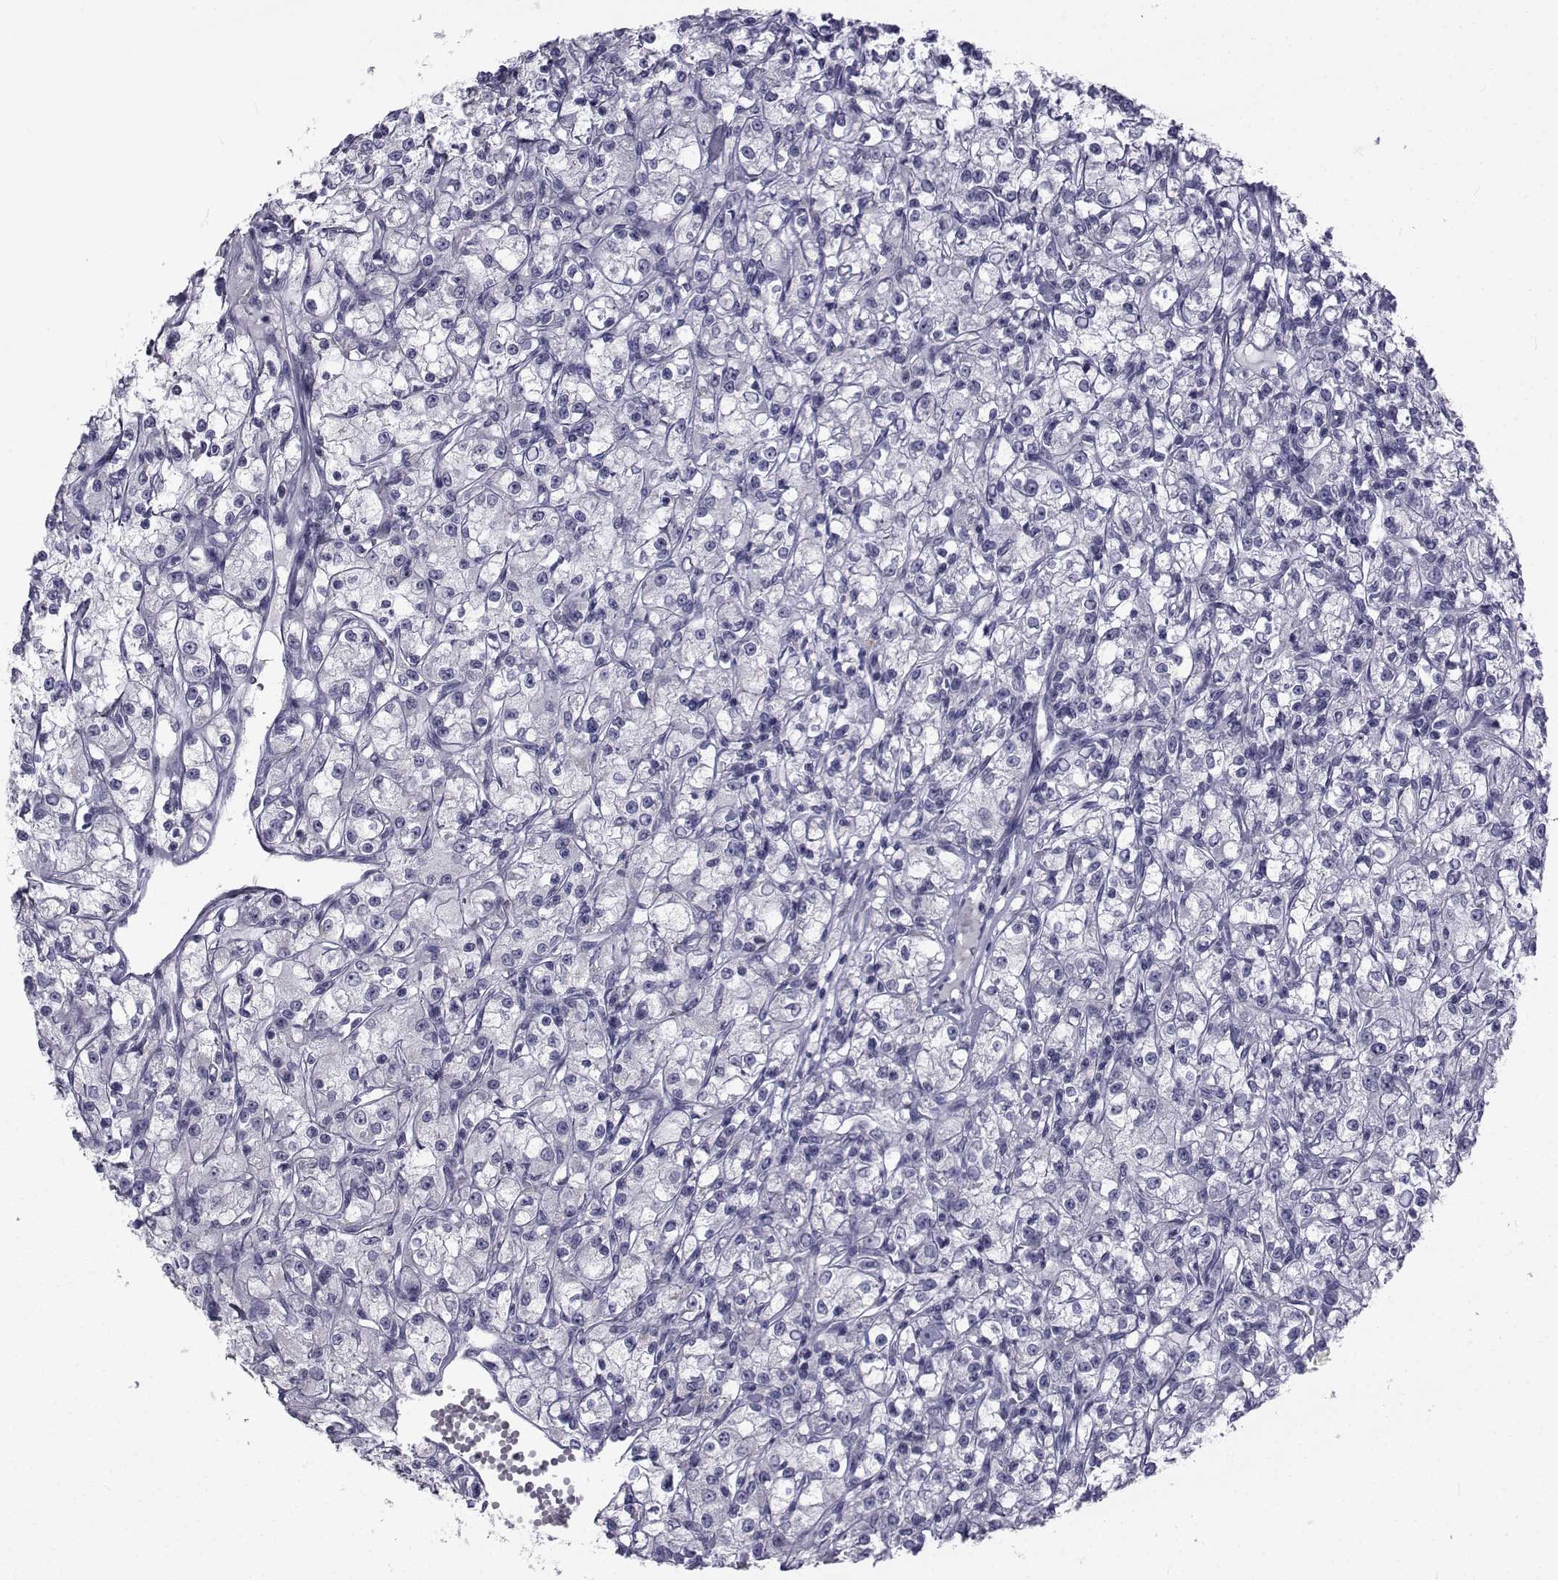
{"staining": {"intensity": "negative", "quantity": "none", "location": "none"}, "tissue": "renal cancer", "cell_type": "Tumor cells", "image_type": "cancer", "snomed": [{"axis": "morphology", "description": "Adenocarcinoma, NOS"}, {"axis": "topography", "description": "Kidney"}], "caption": "Renal adenocarcinoma was stained to show a protein in brown. There is no significant staining in tumor cells.", "gene": "FDXR", "patient": {"sex": "female", "age": 59}}